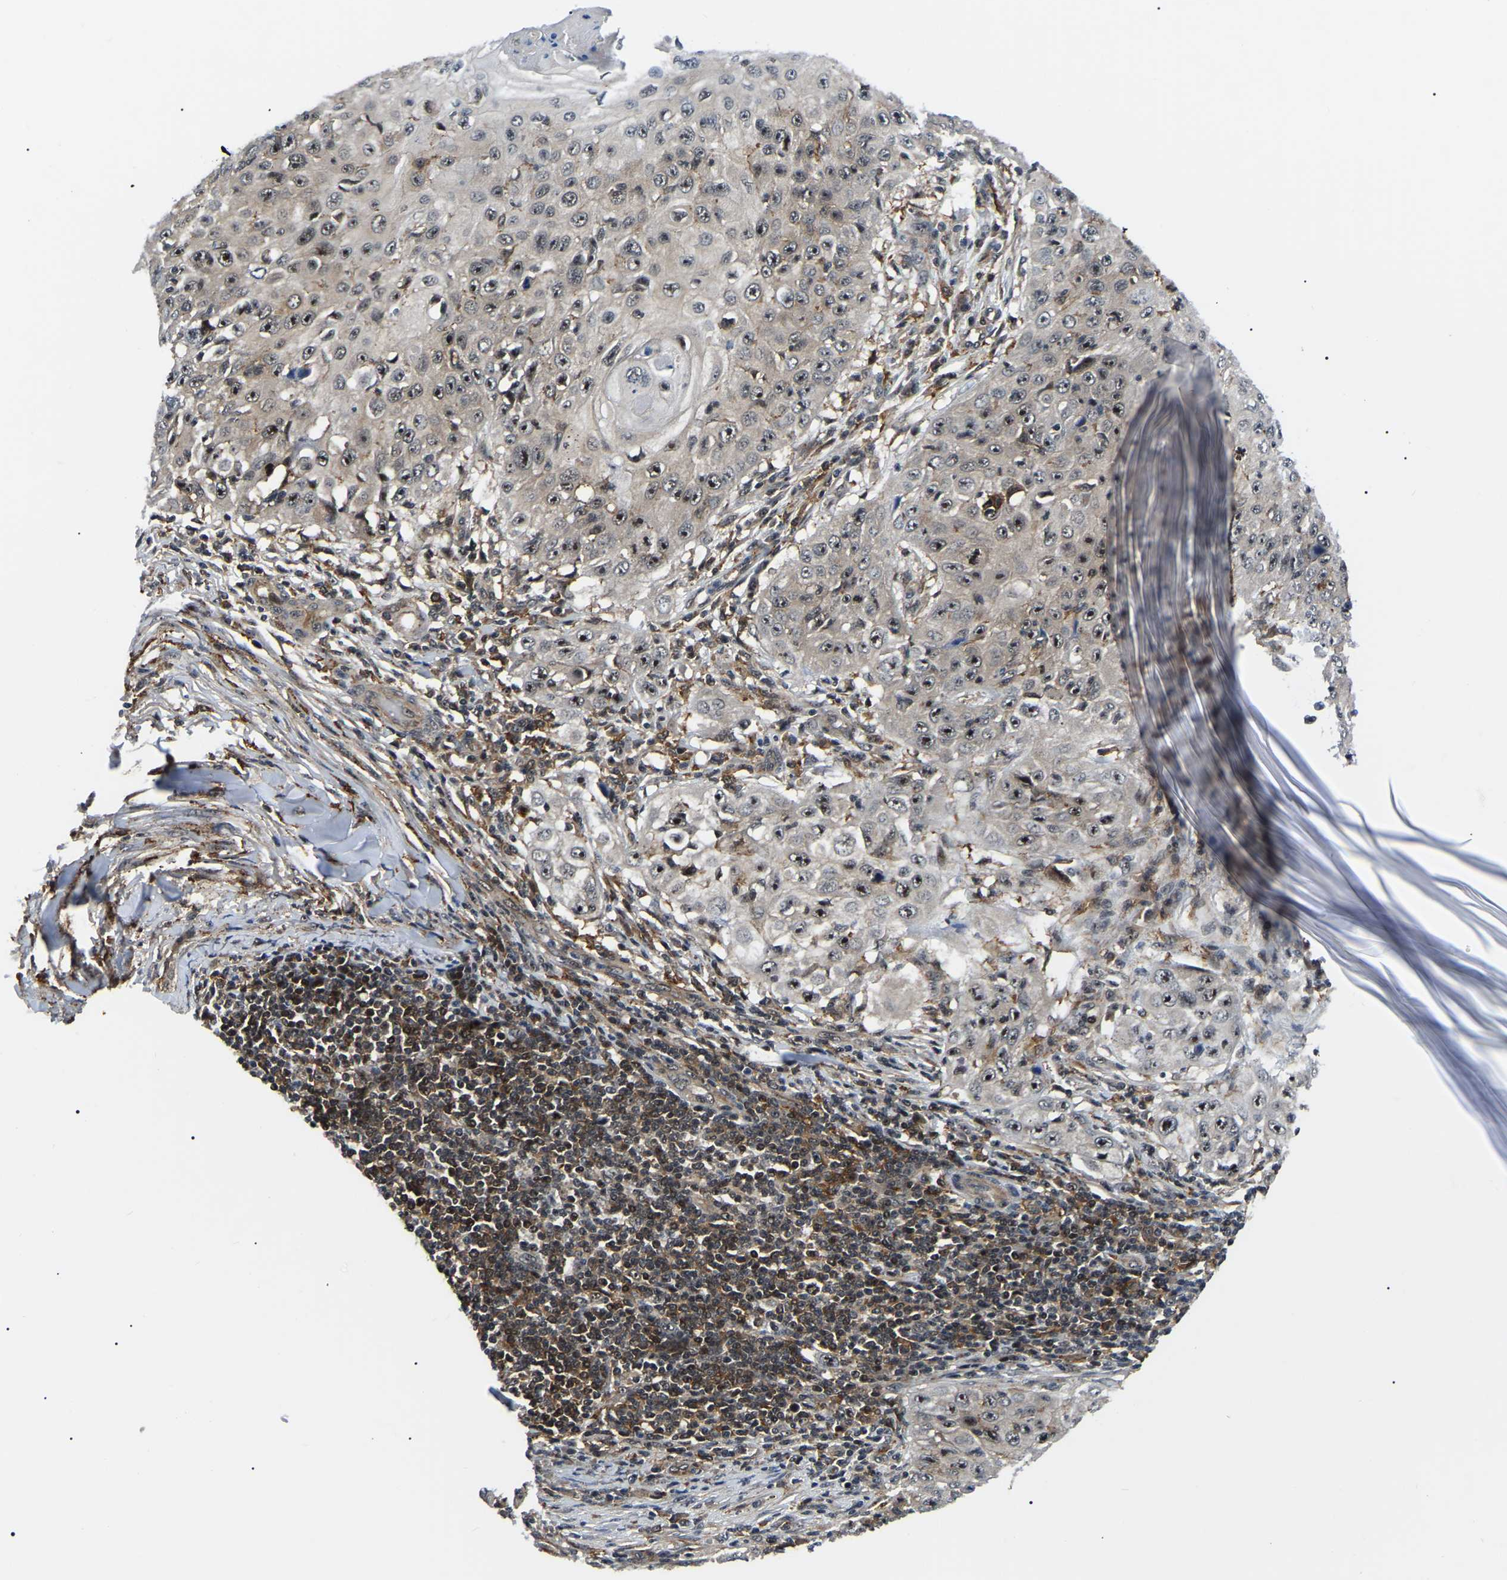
{"staining": {"intensity": "moderate", "quantity": ">75%", "location": "nuclear"}, "tissue": "skin cancer", "cell_type": "Tumor cells", "image_type": "cancer", "snomed": [{"axis": "morphology", "description": "Squamous cell carcinoma, NOS"}, {"axis": "topography", "description": "Skin"}], "caption": "Tumor cells demonstrate medium levels of moderate nuclear expression in approximately >75% of cells in skin squamous cell carcinoma.", "gene": "RRP1B", "patient": {"sex": "male", "age": 86}}